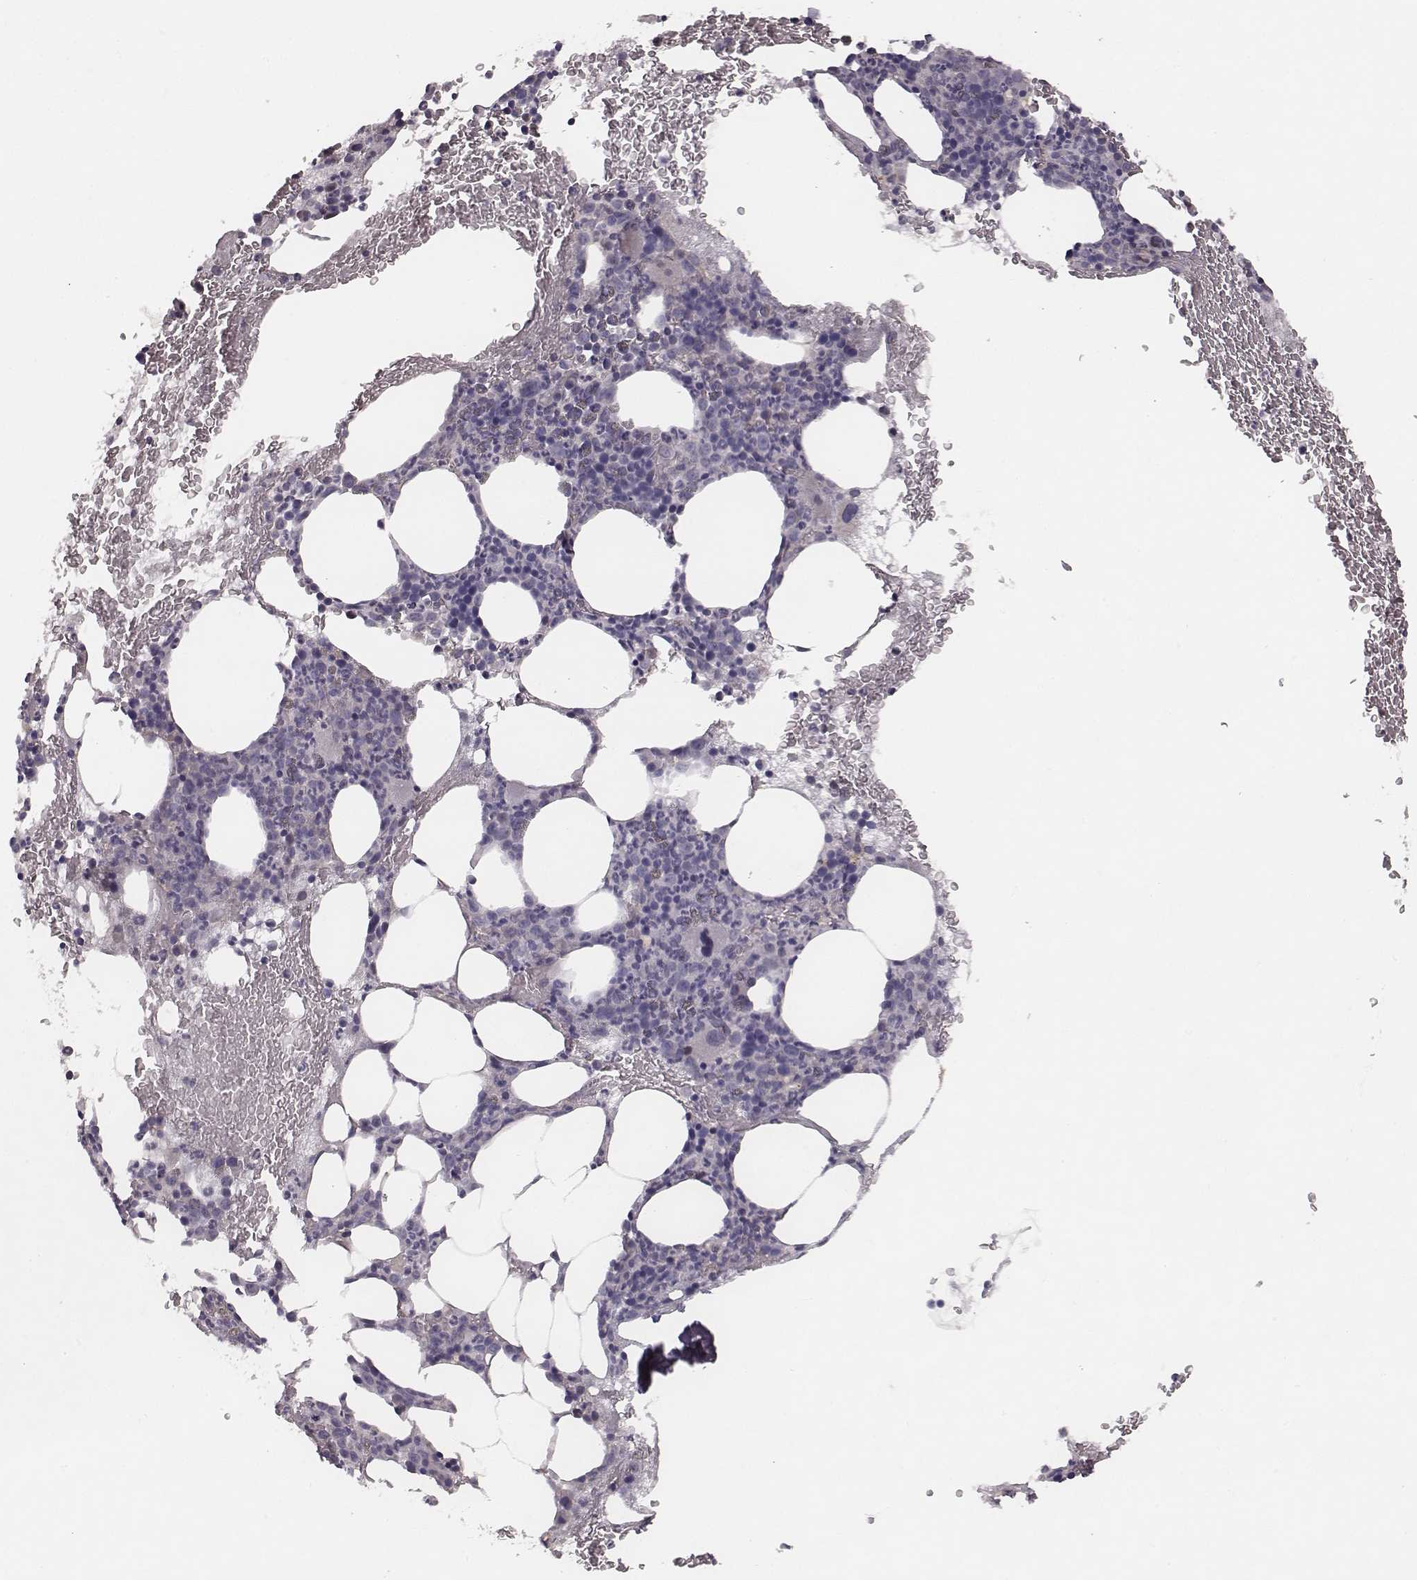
{"staining": {"intensity": "negative", "quantity": "none", "location": "none"}, "tissue": "bone marrow", "cell_type": "Hematopoietic cells", "image_type": "normal", "snomed": [{"axis": "morphology", "description": "Normal tissue, NOS"}, {"axis": "topography", "description": "Bone marrow"}], "caption": "Immunohistochemical staining of benign bone marrow demonstrates no significant staining in hematopoietic cells.", "gene": "TLX3", "patient": {"sex": "male", "age": 89}}